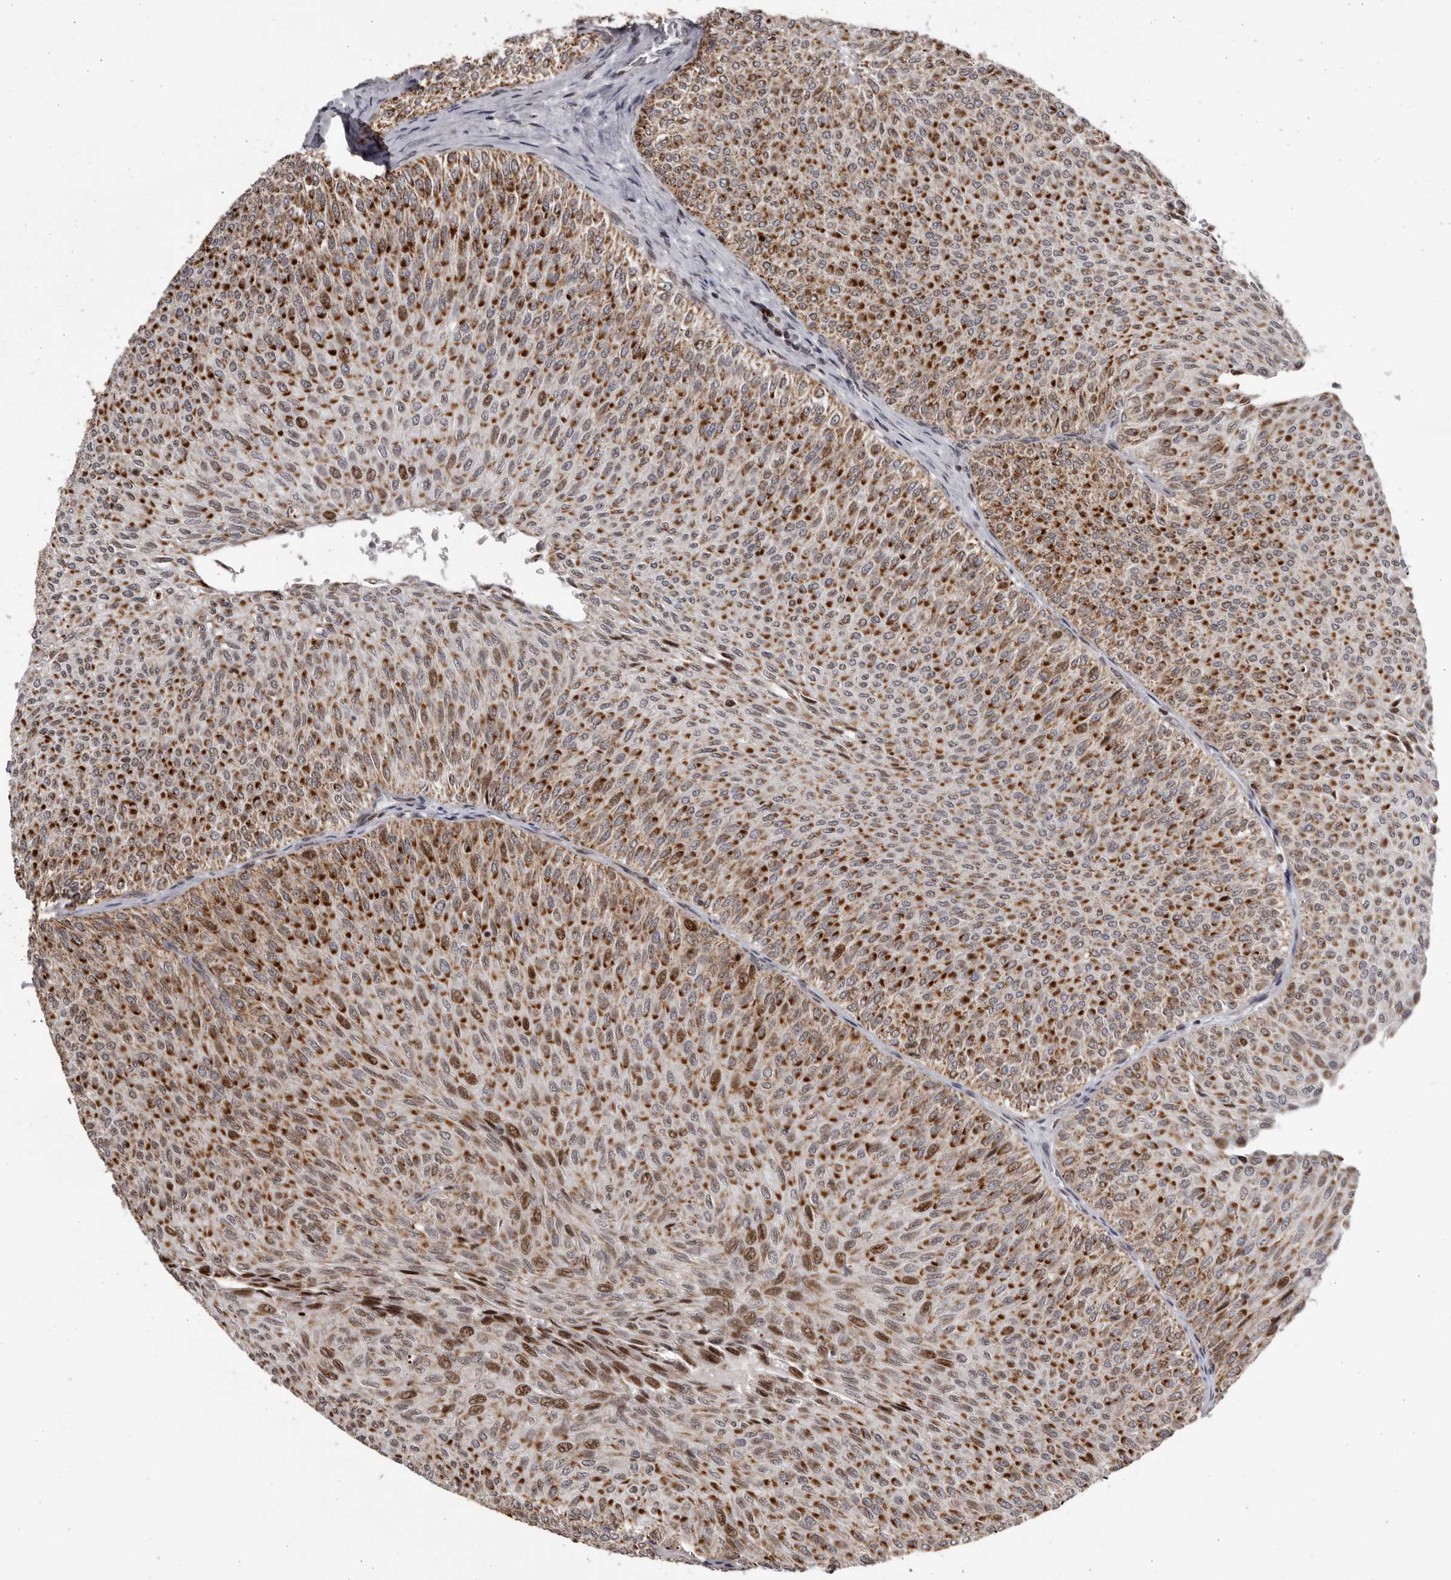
{"staining": {"intensity": "moderate", "quantity": ">75%", "location": "cytoplasmic/membranous,nuclear"}, "tissue": "urothelial cancer", "cell_type": "Tumor cells", "image_type": "cancer", "snomed": [{"axis": "morphology", "description": "Urothelial carcinoma, Low grade"}, {"axis": "topography", "description": "Urinary bladder"}], "caption": "Protein expression analysis of urothelial carcinoma (low-grade) exhibits moderate cytoplasmic/membranous and nuclear positivity in about >75% of tumor cells.", "gene": "C17orf99", "patient": {"sex": "male", "age": 78}}